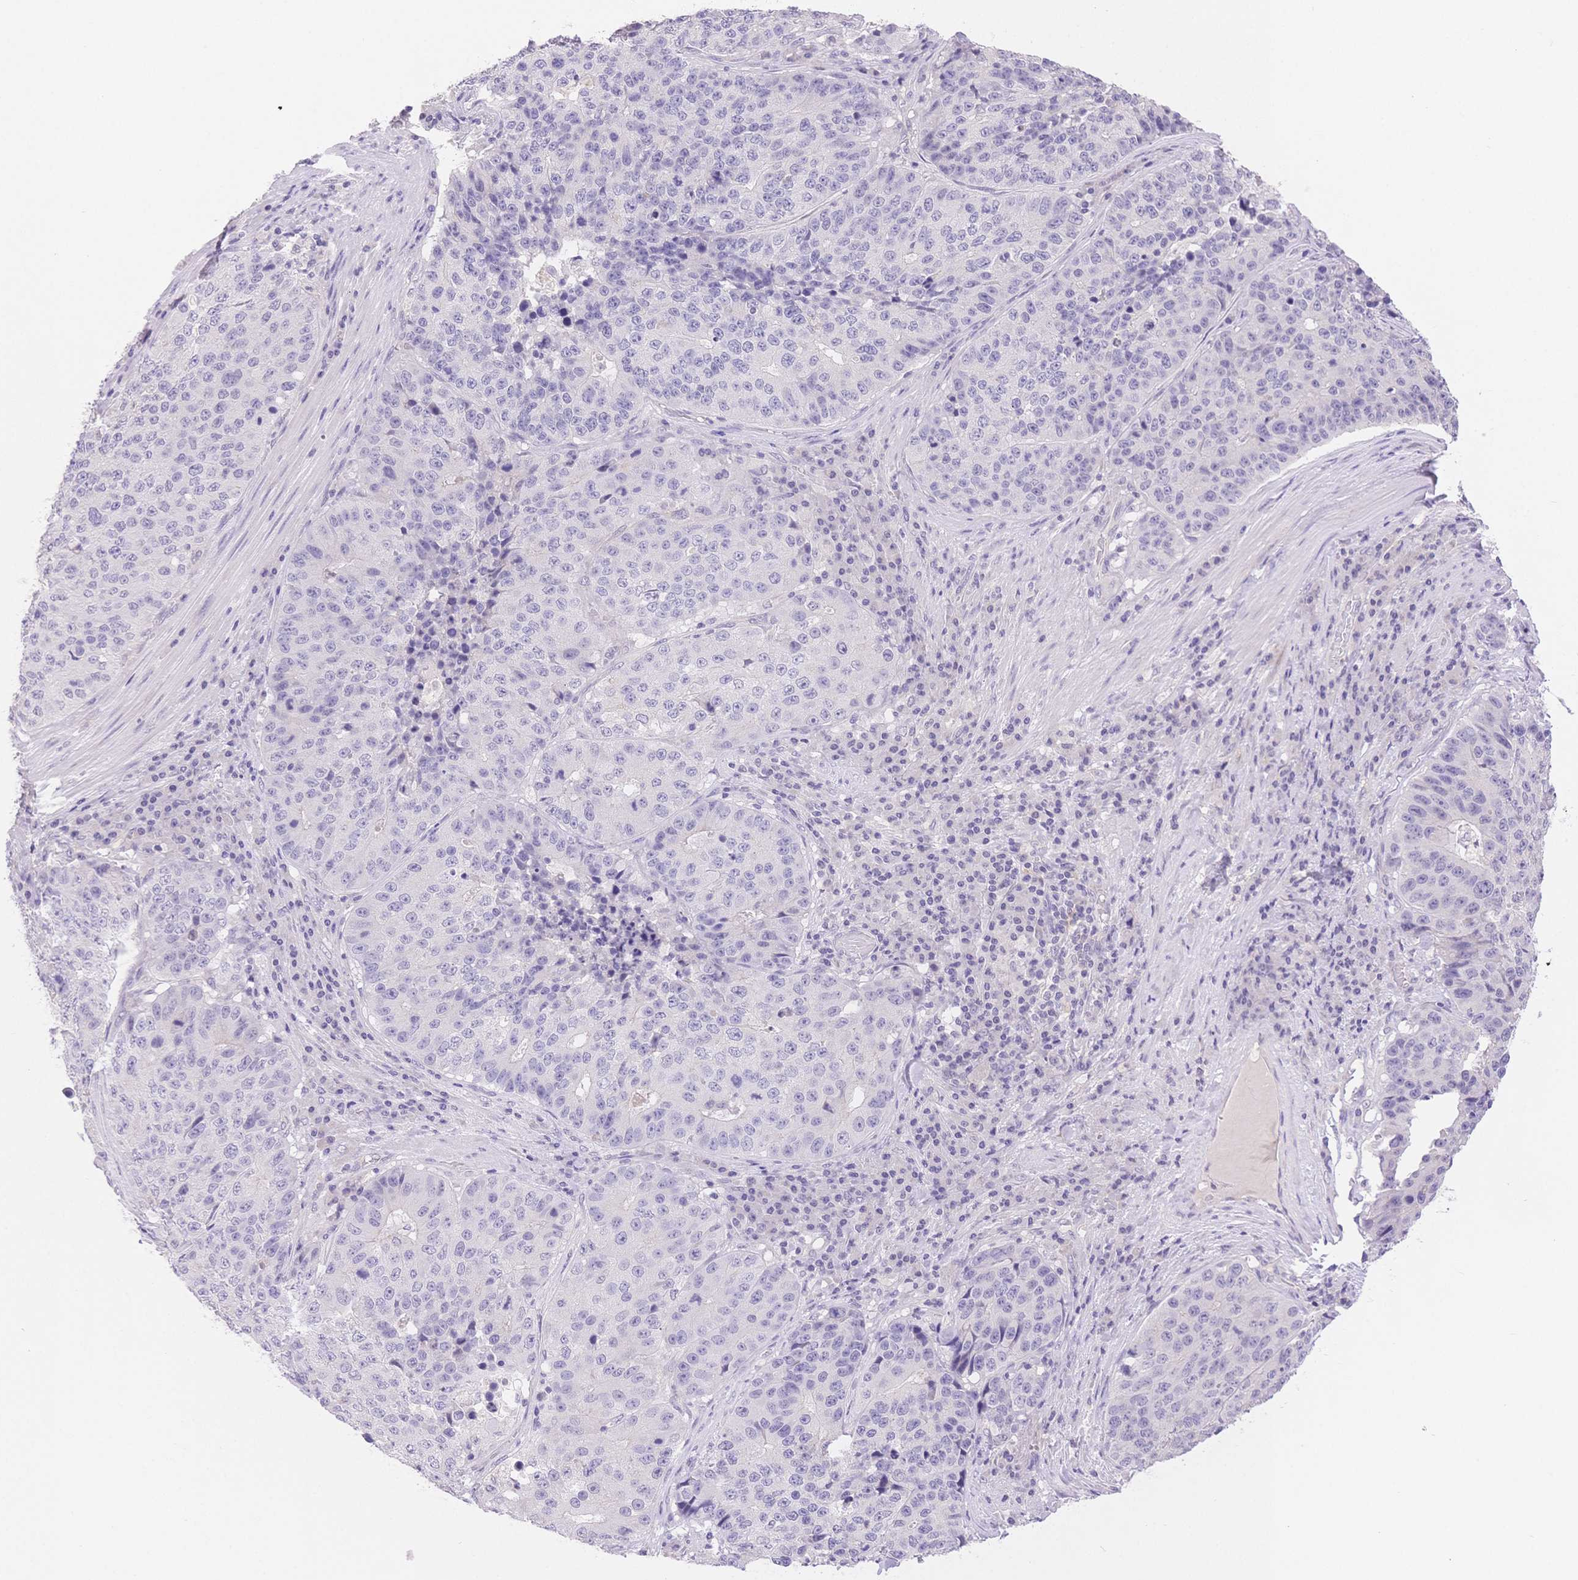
{"staining": {"intensity": "negative", "quantity": "none", "location": "none"}, "tissue": "stomach cancer", "cell_type": "Tumor cells", "image_type": "cancer", "snomed": [{"axis": "morphology", "description": "Adenocarcinoma, NOS"}, {"axis": "topography", "description": "Stomach"}], "caption": "Immunohistochemistry (IHC) image of stomach cancer (adenocarcinoma) stained for a protein (brown), which displays no expression in tumor cells.", "gene": "MYOM1", "patient": {"sex": "male", "age": 71}}